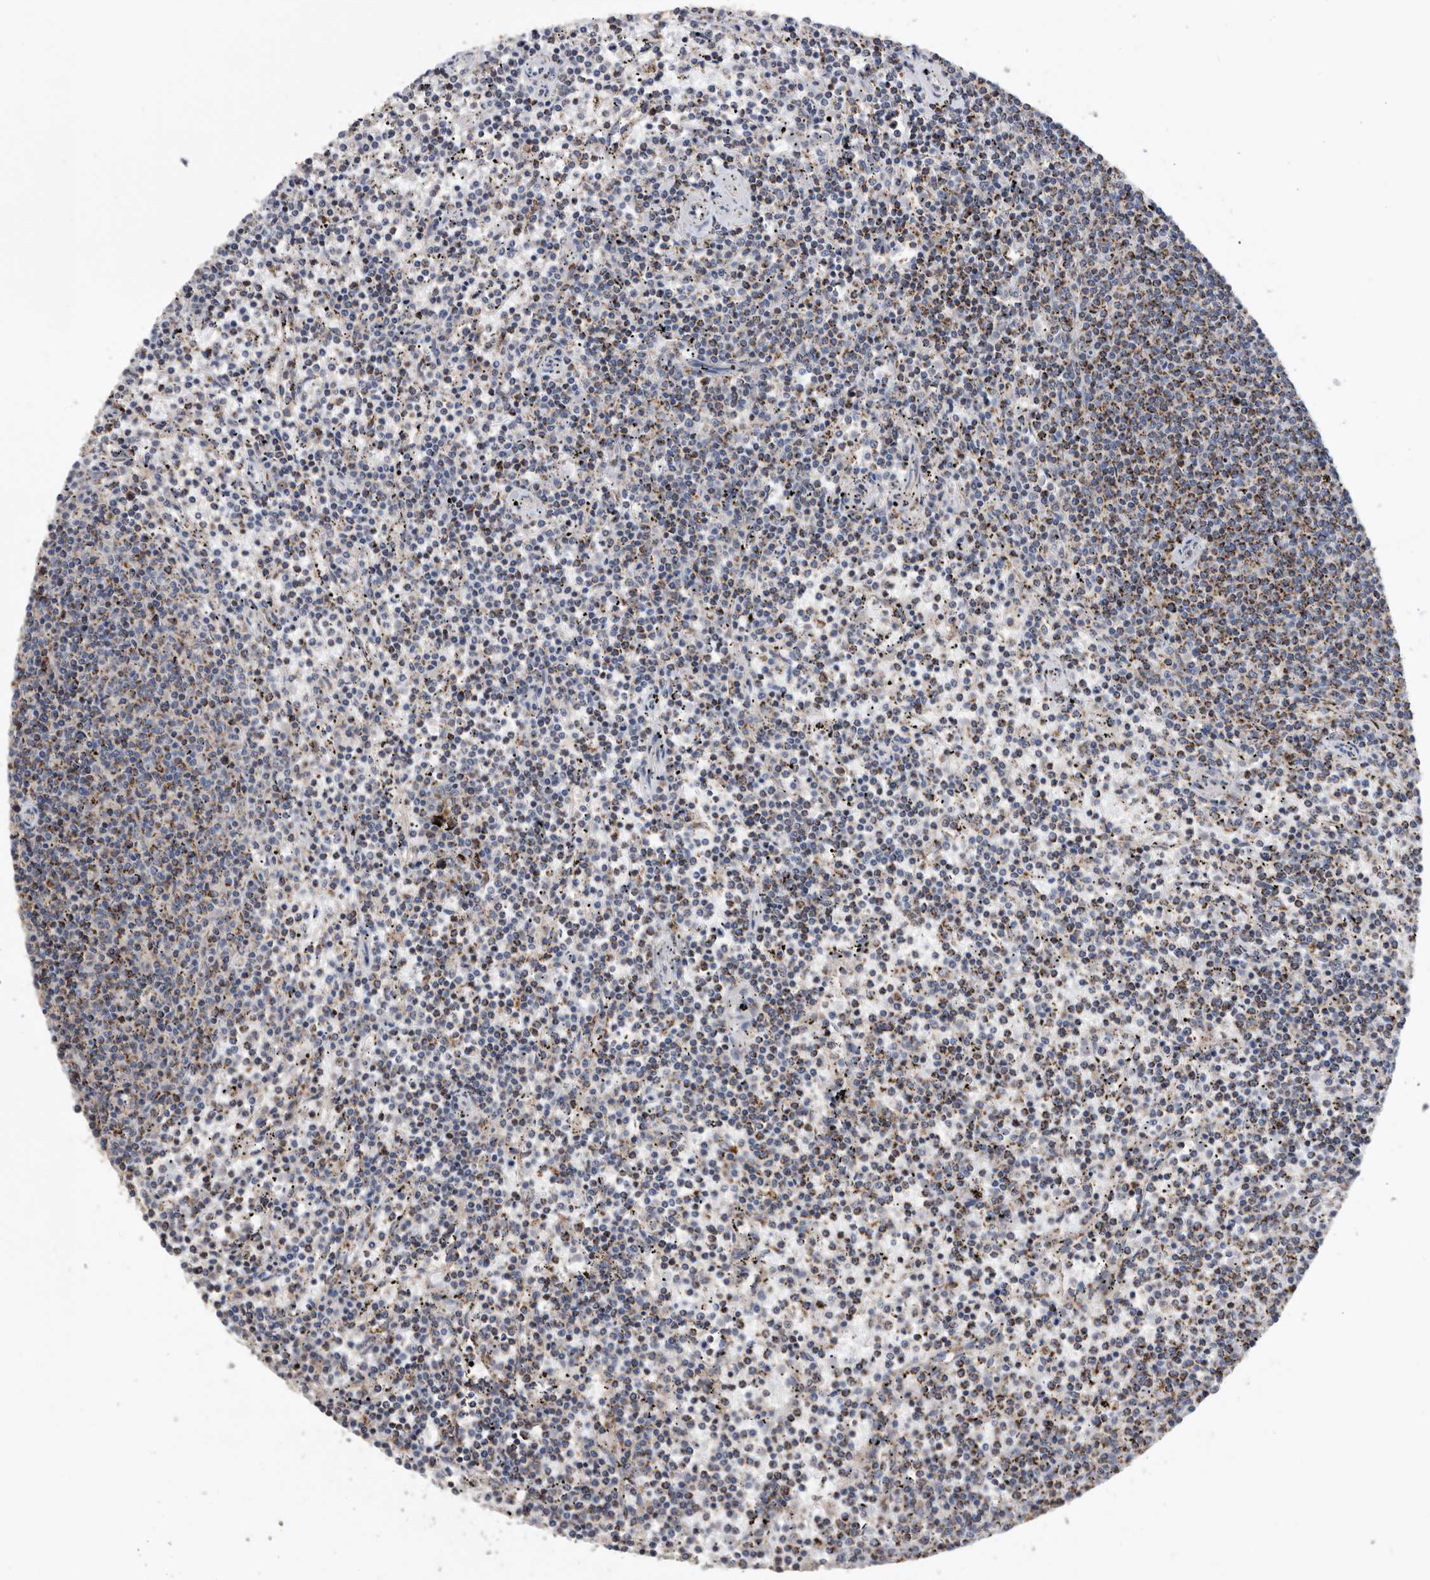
{"staining": {"intensity": "moderate", "quantity": "<25%", "location": "cytoplasmic/membranous"}, "tissue": "lymphoma", "cell_type": "Tumor cells", "image_type": "cancer", "snomed": [{"axis": "morphology", "description": "Malignant lymphoma, non-Hodgkin's type, Low grade"}, {"axis": "topography", "description": "Spleen"}], "caption": "Malignant lymphoma, non-Hodgkin's type (low-grade) stained with immunohistochemistry (IHC) displays moderate cytoplasmic/membranous positivity in about <25% of tumor cells.", "gene": "WFDC1", "patient": {"sex": "female", "age": 50}}